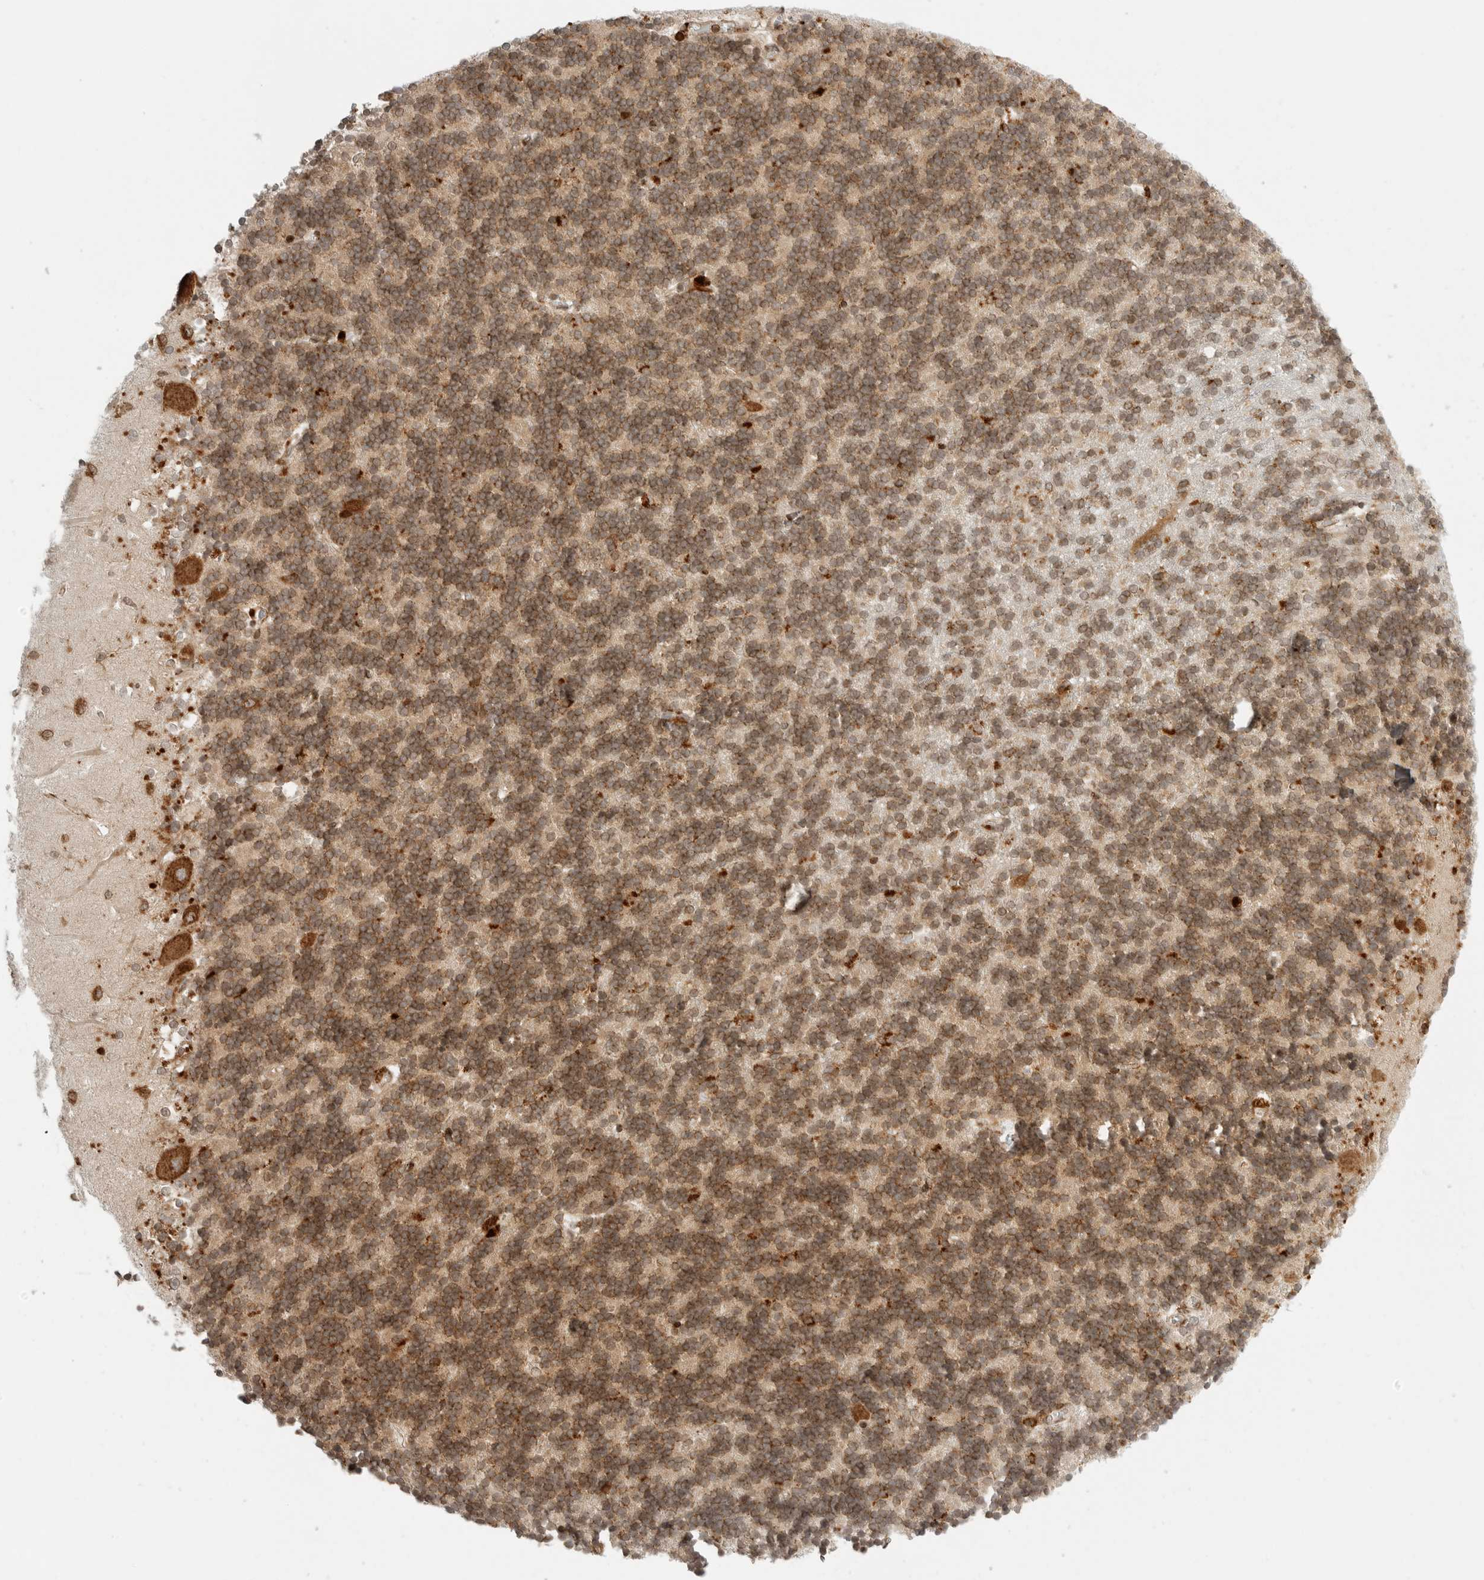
{"staining": {"intensity": "moderate", "quantity": ">75%", "location": "cytoplasmic/membranous"}, "tissue": "cerebellum", "cell_type": "Cells in granular layer", "image_type": "normal", "snomed": [{"axis": "morphology", "description": "Normal tissue, NOS"}, {"axis": "topography", "description": "Cerebellum"}], "caption": "Protein staining of benign cerebellum reveals moderate cytoplasmic/membranous positivity in about >75% of cells in granular layer. The staining was performed using DAB (3,3'-diaminobenzidine), with brown indicating positive protein expression. Nuclei are stained blue with hematoxylin.", "gene": "IDUA", "patient": {"sex": "male", "age": 37}}